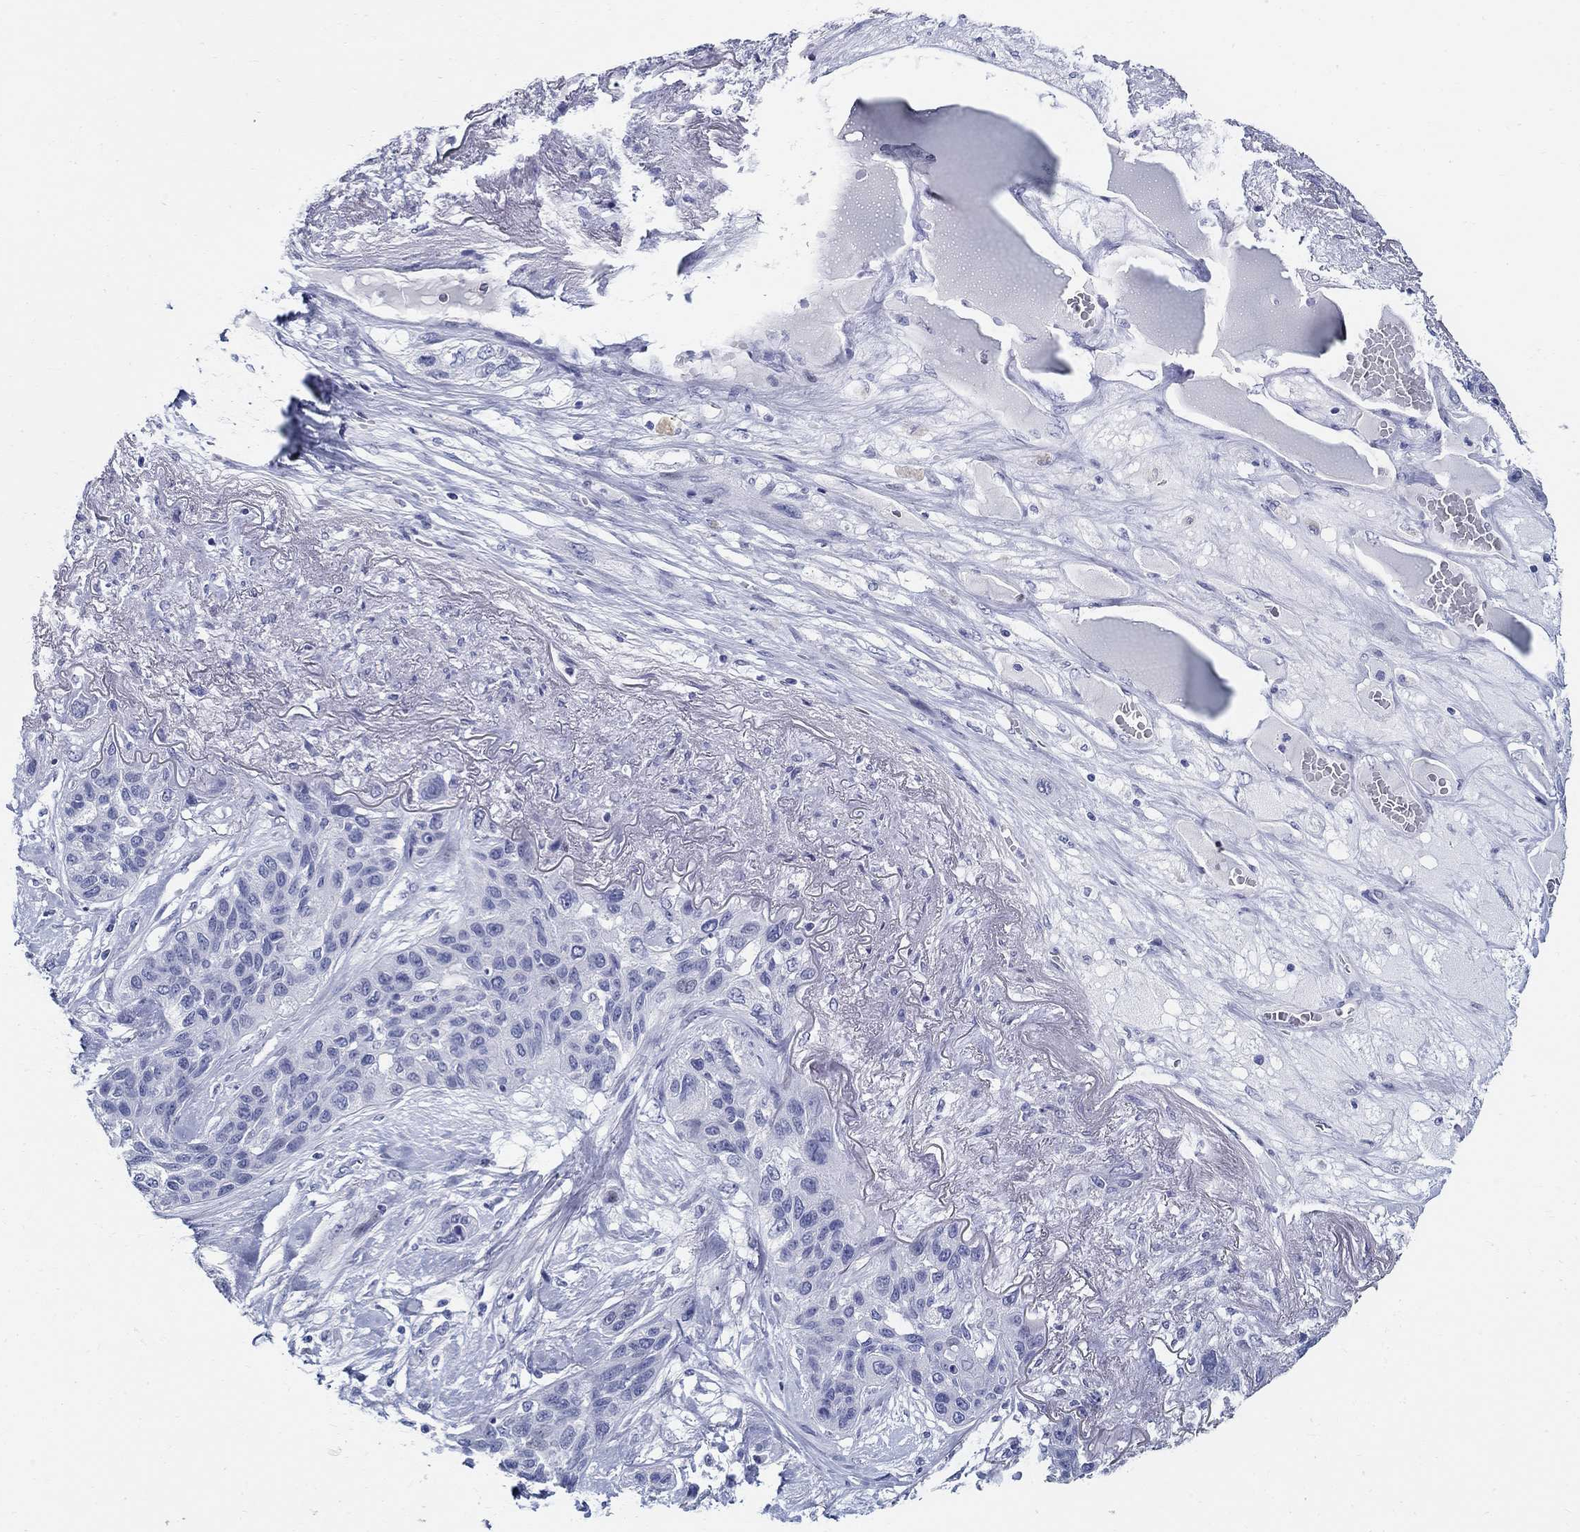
{"staining": {"intensity": "negative", "quantity": "none", "location": "none"}, "tissue": "lung cancer", "cell_type": "Tumor cells", "image_type": "cancer", "snomed": [{"axis": "morphology", "description": "Squamous cell carcinoma, NOS"}, {"axis": "topography", "description": "Lung"}], "caption": "Protein analysis of lung cancer demonstrates no significant expression in tumor cells. (DAB immunohistochemistry (IHC) with hematoxylin counter stain).", "gene": "CRYGS", "patient": {"sex": "female", "age": 70}}